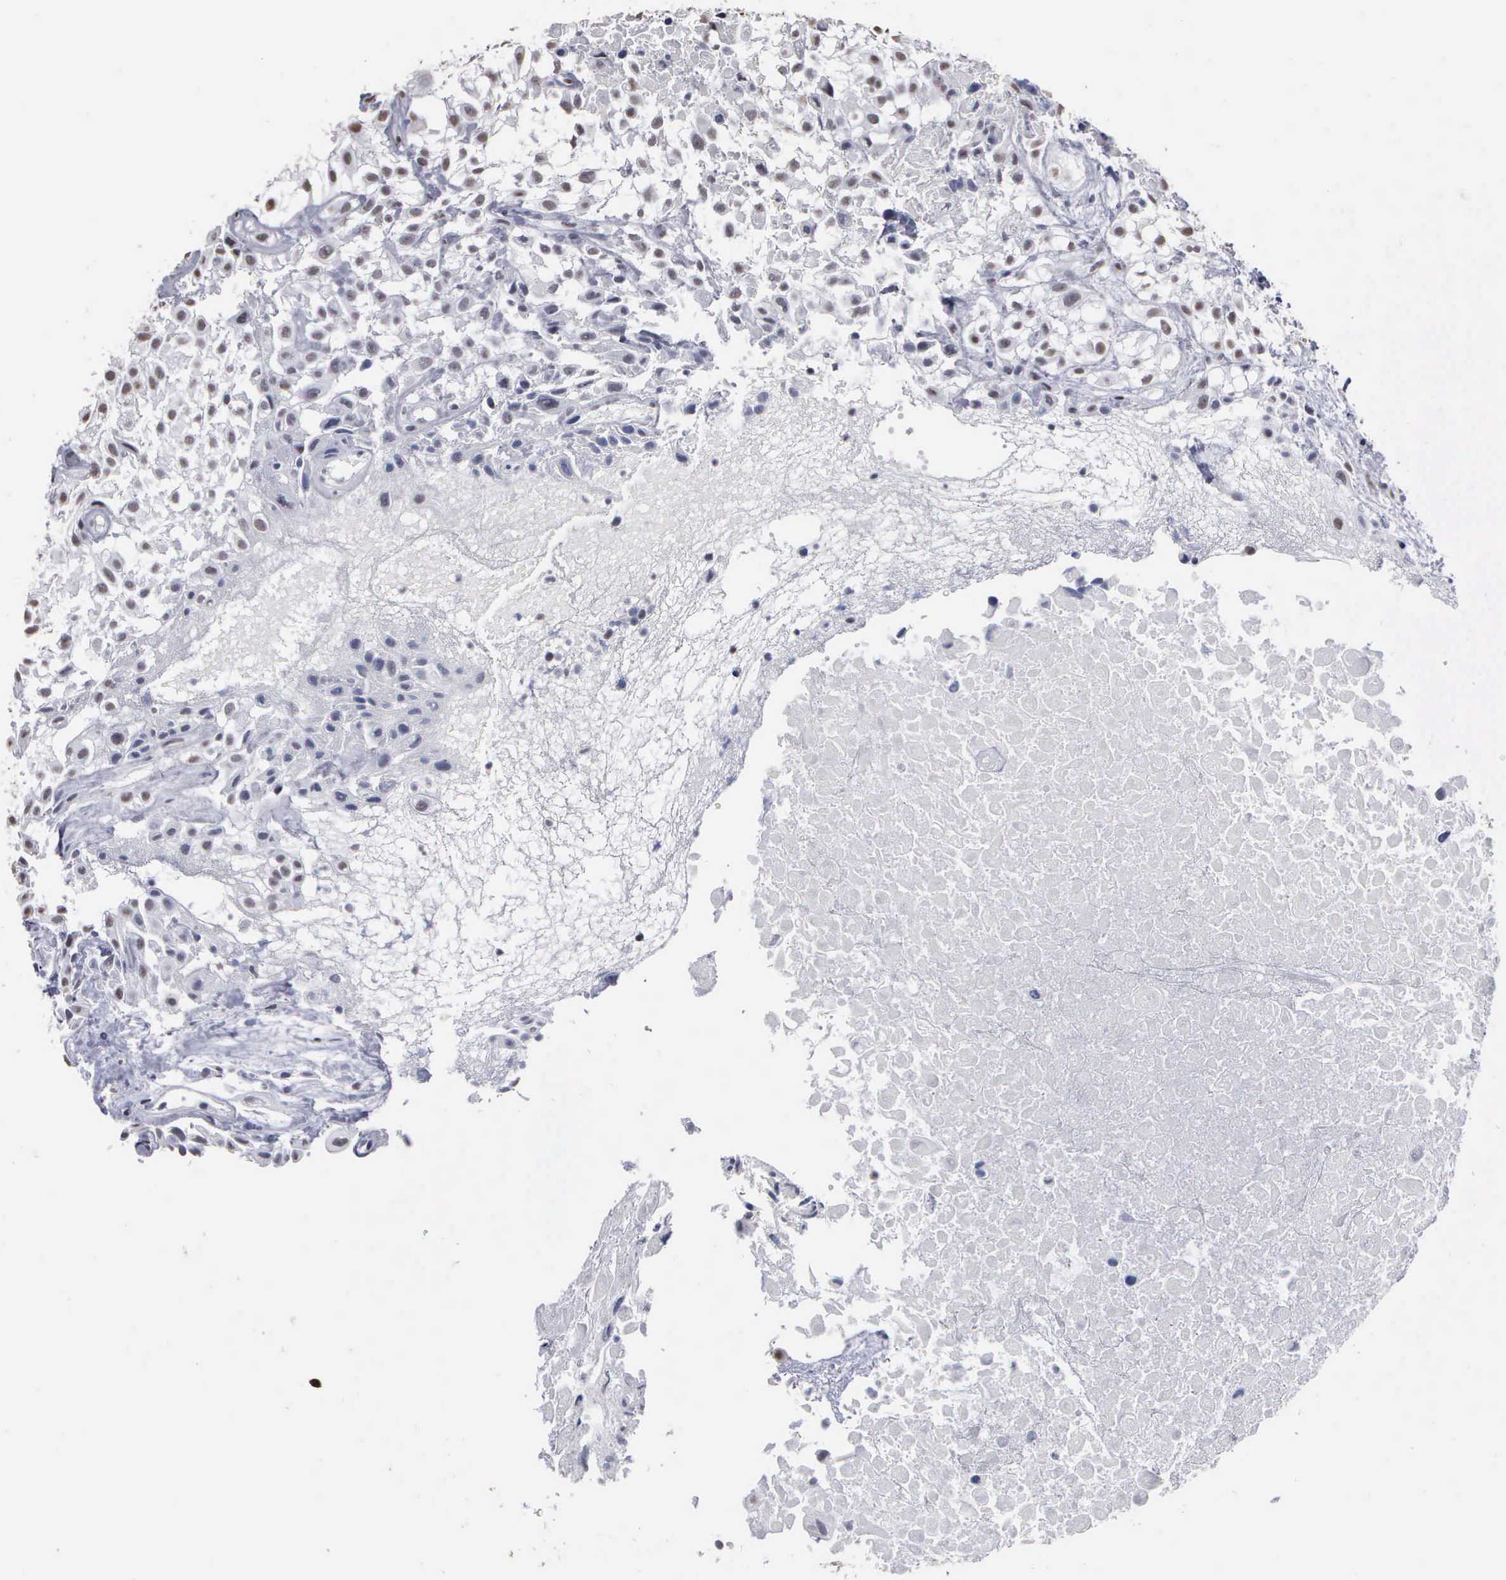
{"staining": {"intensity": "weak", "quantity": "<25%", "location": "nuclear"}, "tissue": "urothelial cancer", "cell_type": "Tumor cells", "image_type": "cancer", "snomed": [{"axis": "morphology", "description": "Urothelial carcinoma, High grade"}, {"axis": "topography", "description": "Urinary bladder"}], "caption": "Immunohistochemical staining of human urothelial cancer reveals no significant positivity in tumor cells. (Stains: DAB IHC with hematoxylin counter stain, Microscopy: brightfield microscopy at high magnification).", "gene": "UPB1", "patient": {"sex": "male", "age": 56}}